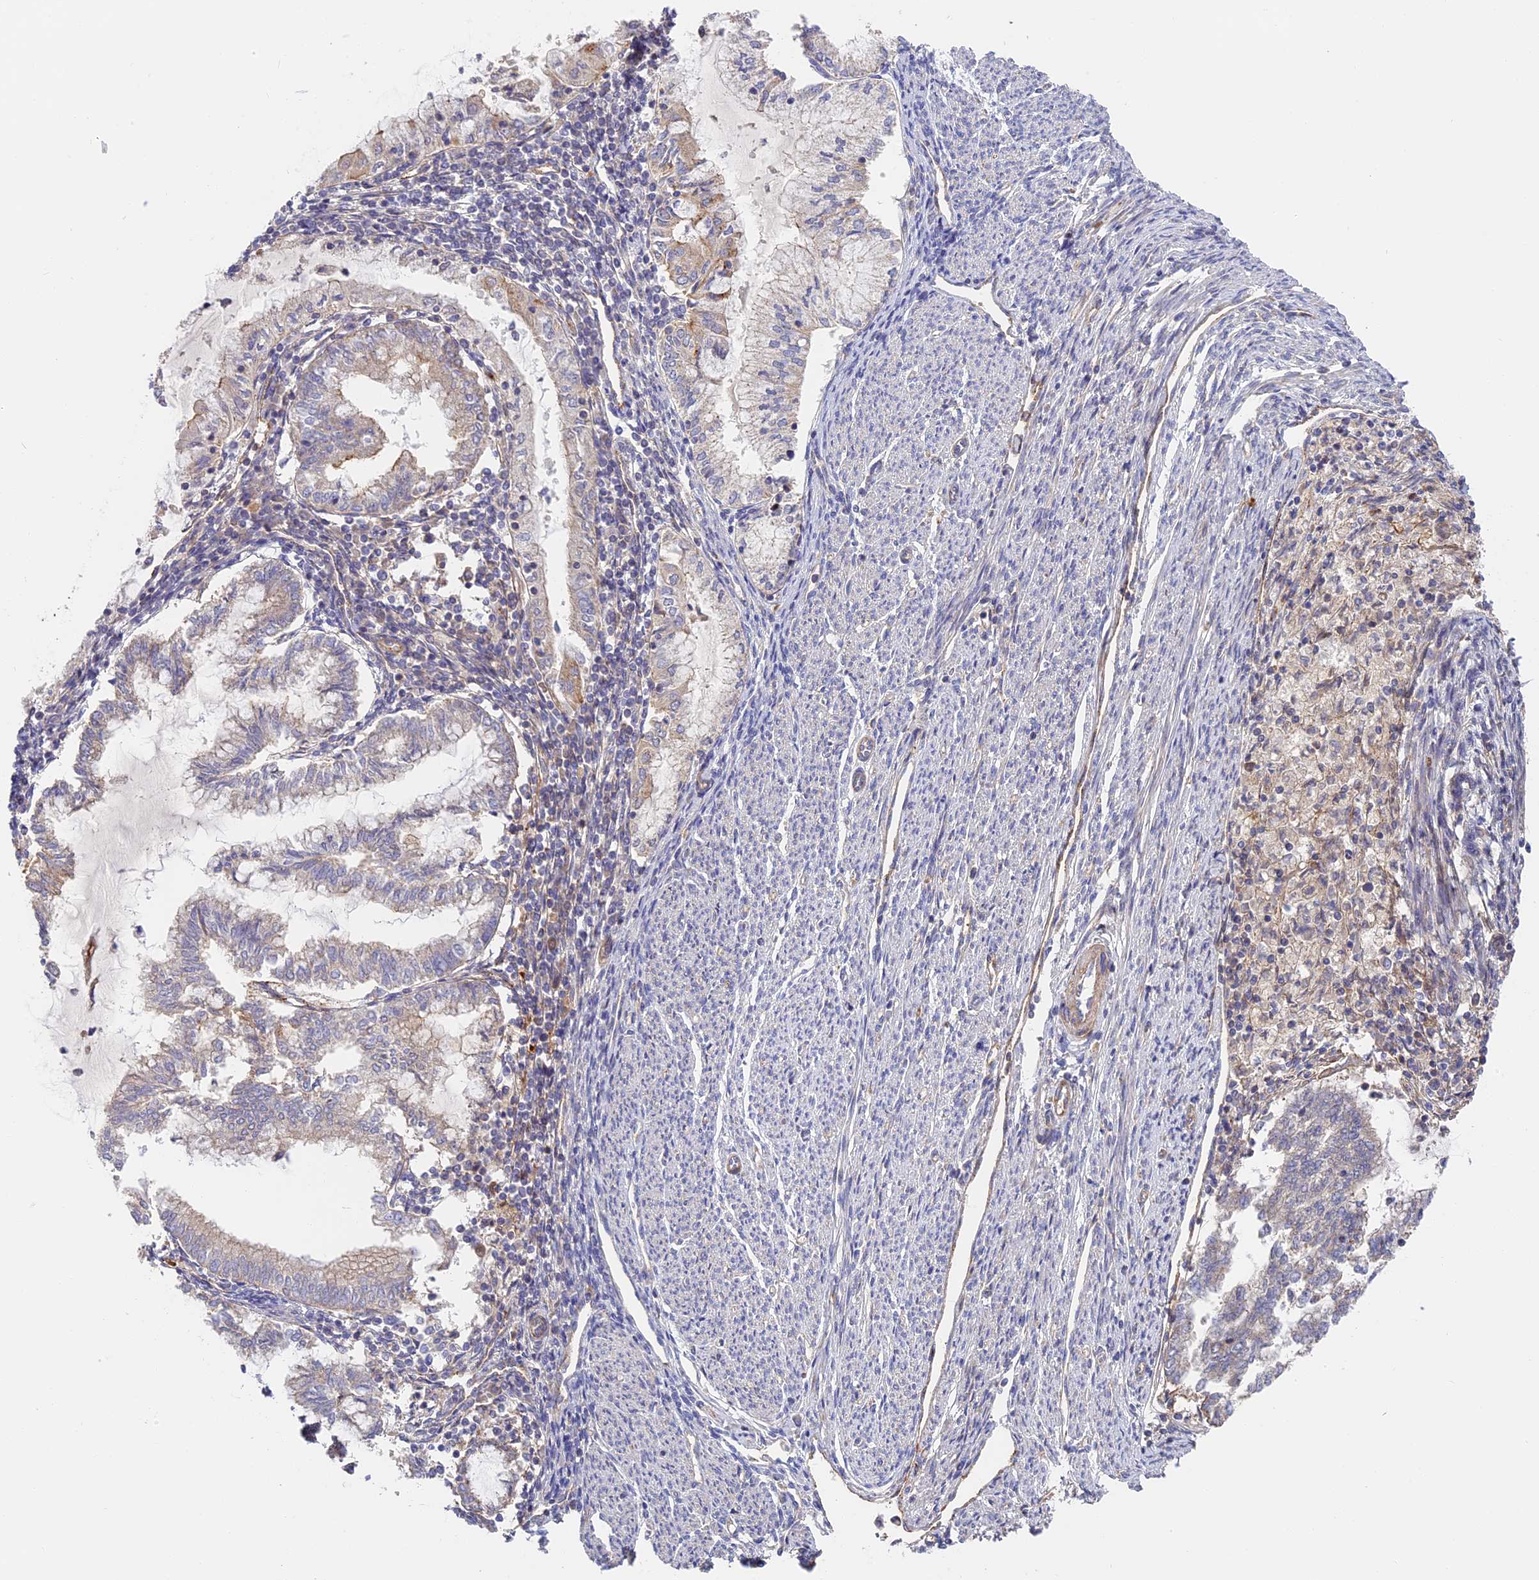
{"staining": {"intensity": "weak", "quantity": "<25%", "location": "cytoplasmic/membranous"}, "tissue": "endometrial cancer", "cell_type": "Tumor cells", "image_type": "cancer", "snomed": [{"axis": "morphology", "description": "Adenocarcinoma, NOS"}, {"axis": "topography", "description": "Endometrium"}], "caption": "Endometrial cancer stained for a protein using immunohistochemistry (IHC) demonstrates no staining tumor cells.", "gene": "MISP3", "patient": {"sex": "female", "age": 79}}